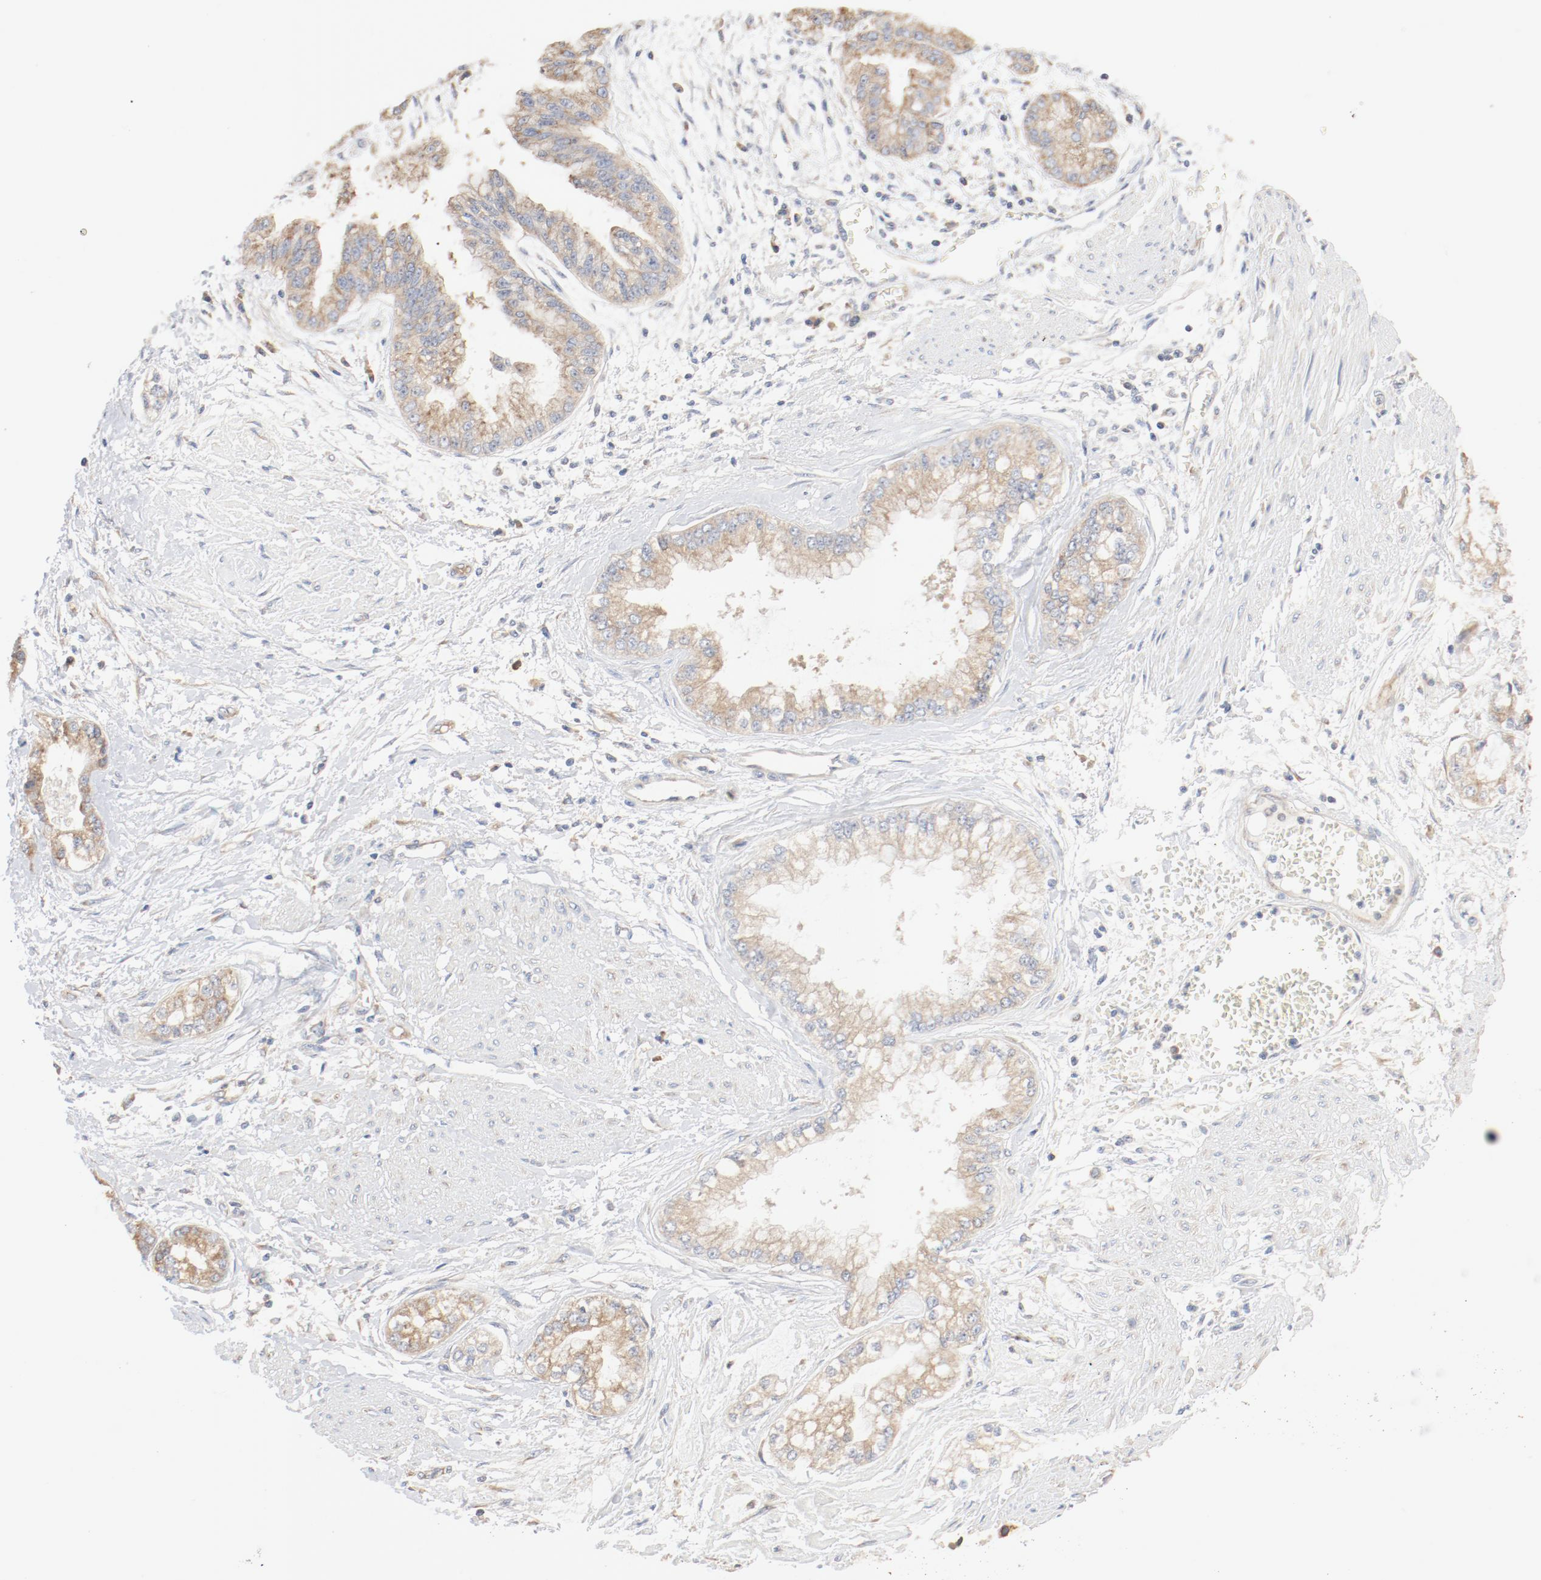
{"staining": {"intensity": "weak", "quantity": ">75%", "location": "cytoplasmic/membranous"}, "tissue": "liver cancer", "cell_type": "Tumor cells", "image_type": "cancer", "snomed": [{"axis": "morphology", "description": "Cholangiocarcinoma"}, {"axis": "topography", "description": "Liver"}], "caption": "Protein staining of liver cancer (cholangiocarcinoma) tissue reveals weak cytoplasmic/membranous expression in about >75% of tumor cells.", "gene": "RPS6", "patient": {"sex": "female", "age": 79}}